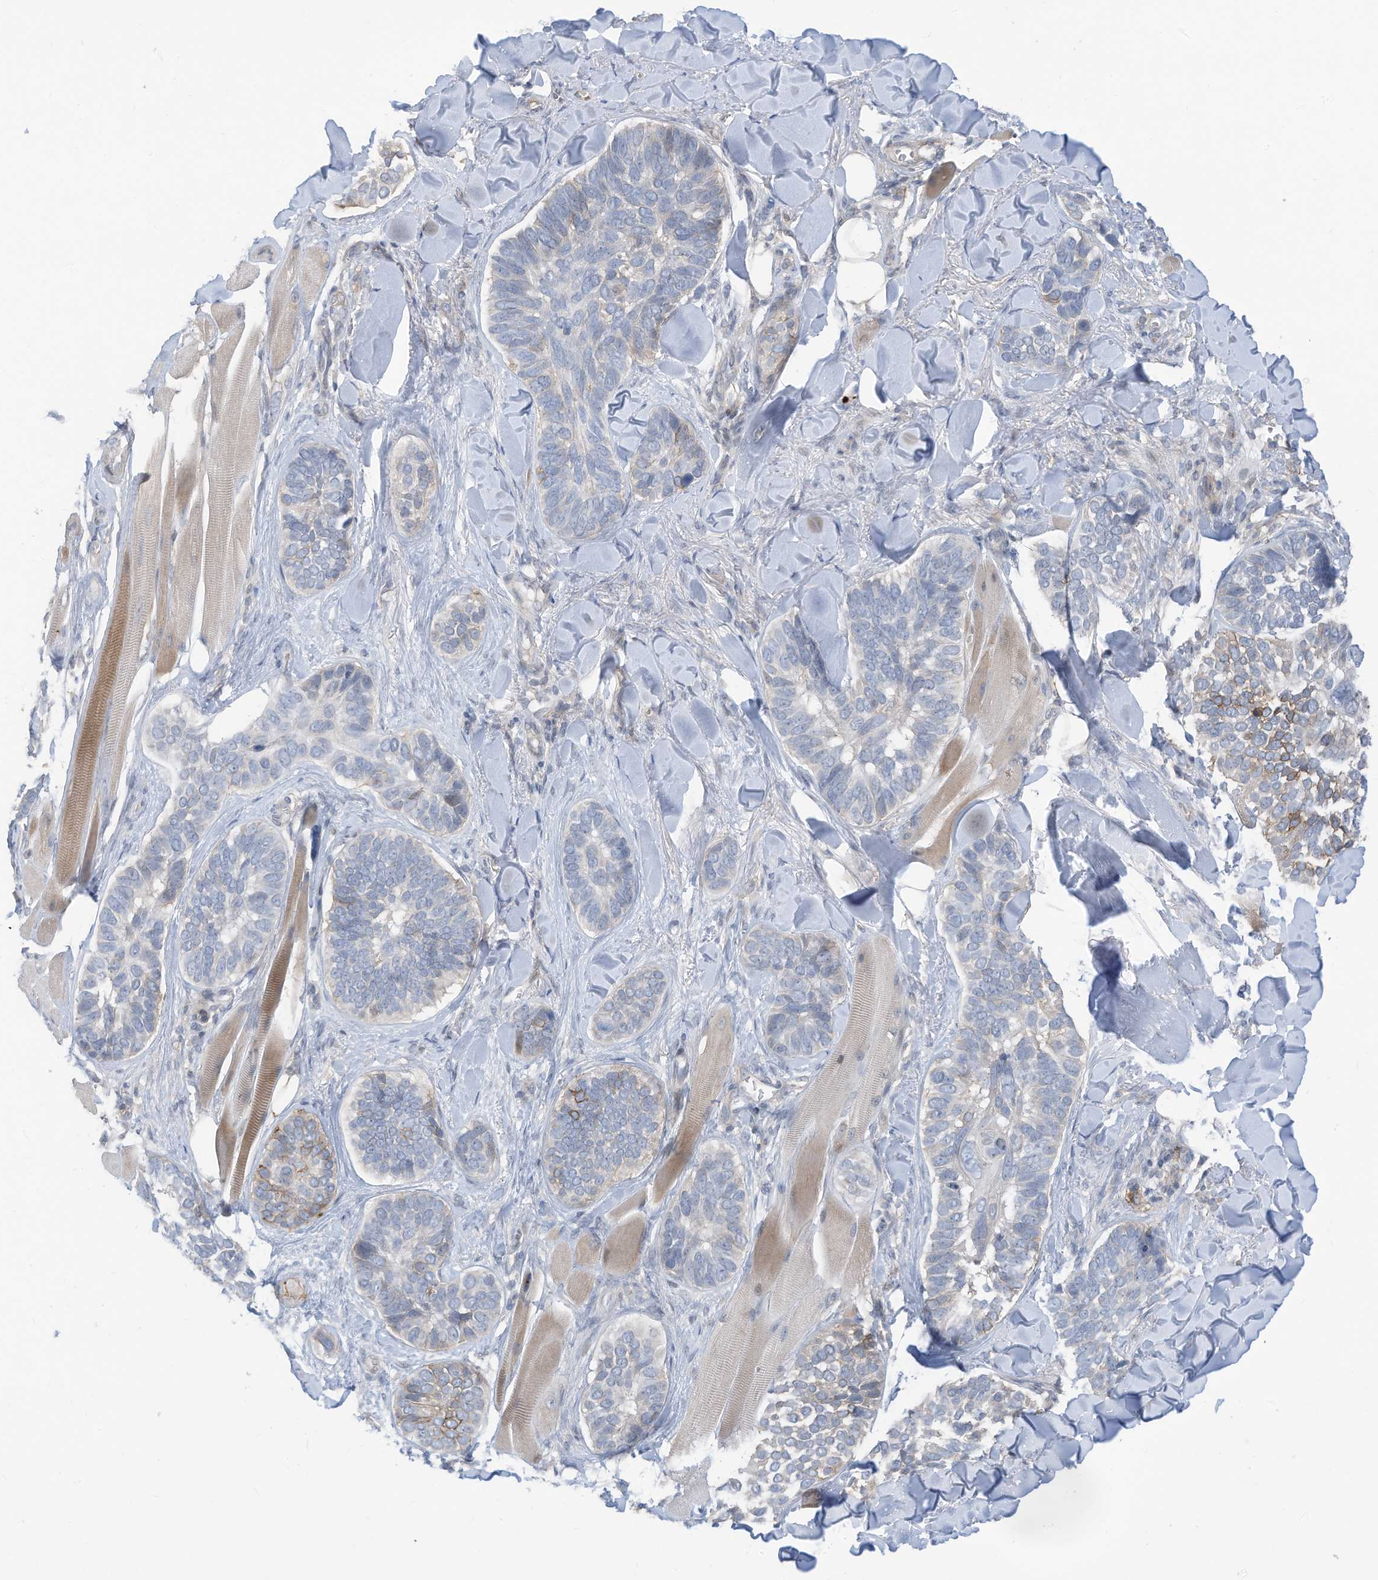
{"staining": {"intensity": "moderate", "quantity": "<25%", "location": "cytoplasmic/membranous"}, "tissue": "skin cancer", "cell_type": "Tumor cells", "image_type": "cancer", "snomed": [{"axis": "morphology", "description": "Basal cell carcinoma"}, {"axis": "topography", "description": "Skin"}], "caption": "Immunohistochemistry histopathology image of neoplastic tissue: skin basal cell carcinoma stained using IHC reveals low levels of moderate protein expression localized specifically in the cytoplasmic/membranous of tumor cells, appearing as a cytoplasmic/membranous brown color.", "gene": "SLC1A5", "patient": {"sex": "male", "age": 62}}